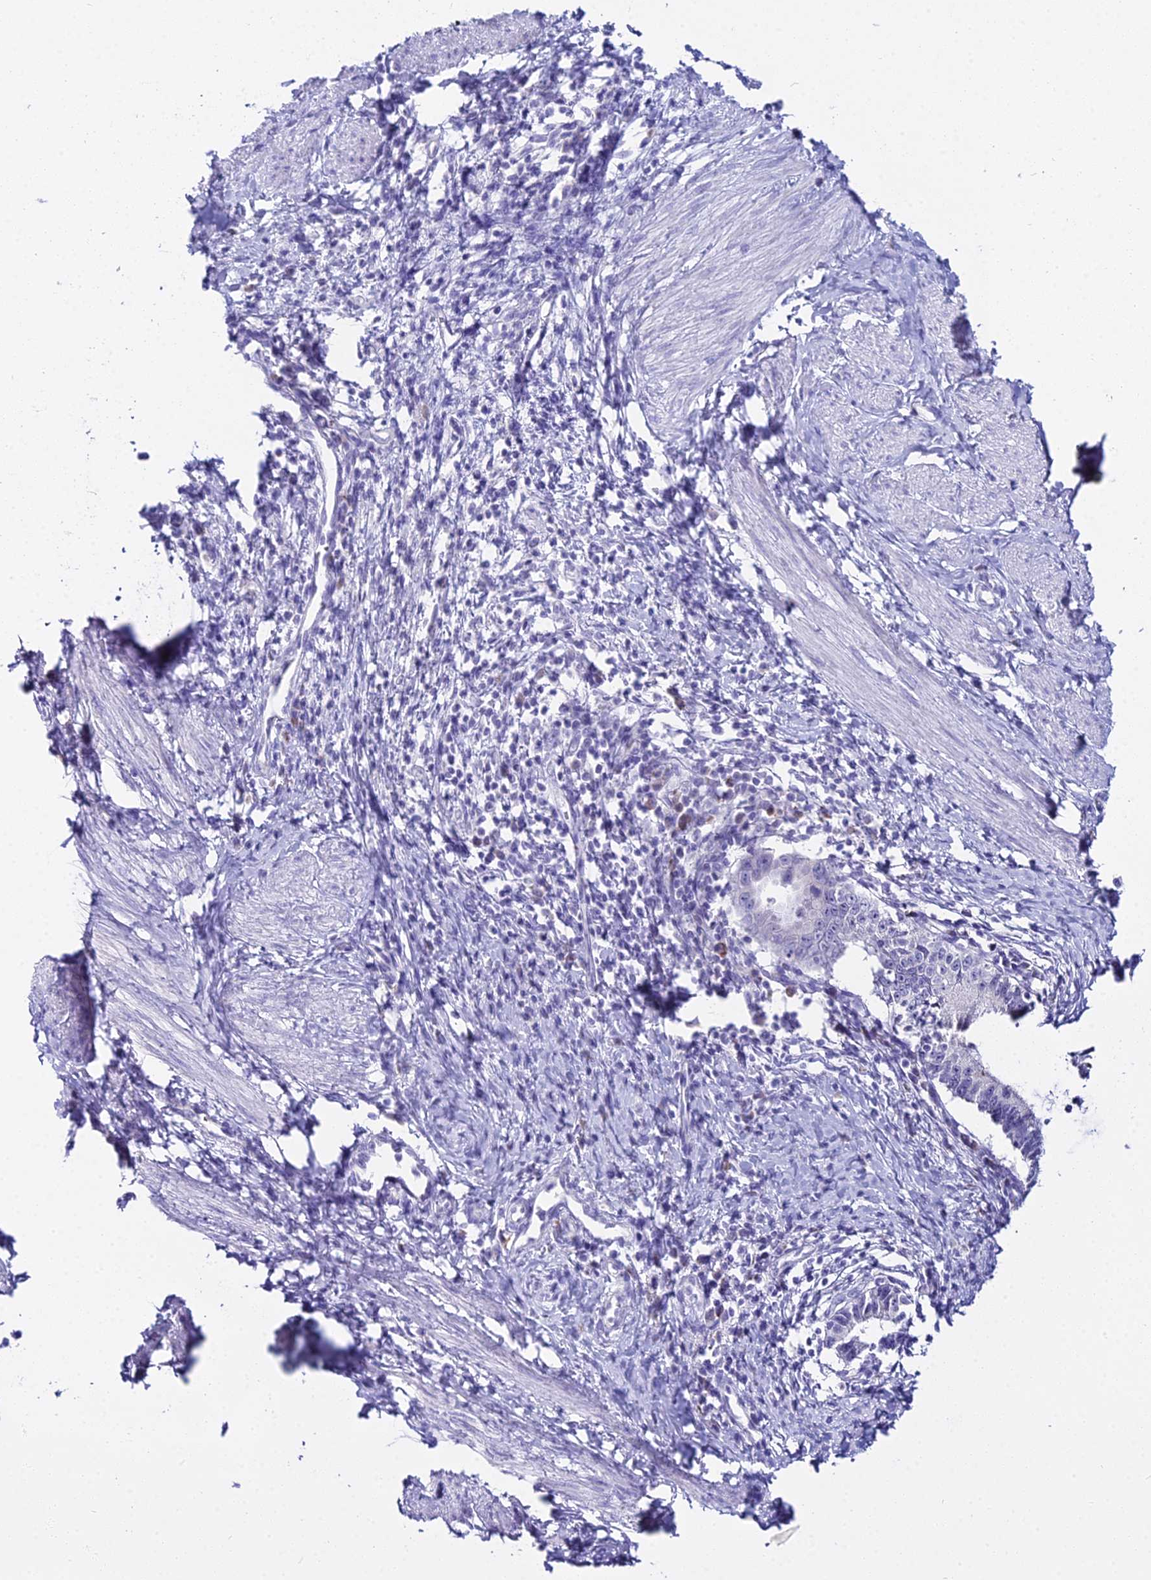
{"staining": {"intensity": "negative", "quantity": "none", "location": "none"}, "tissue": "cervical cancer", "cell_type": "Tumor cells", "image_type": "cancer", "snomed": [{"axis": "morphology", "description": "Adenocarcinoma, NOS"}, {"axis": "topography", "description": "Cervix"}], "caption": "This is a micrograph of IHC staining of adenocarcinoma (cervical), which shows no positivity in tumor cells.", "gene": "CGB2", "patient": {"sex": "female", "age": 36}}